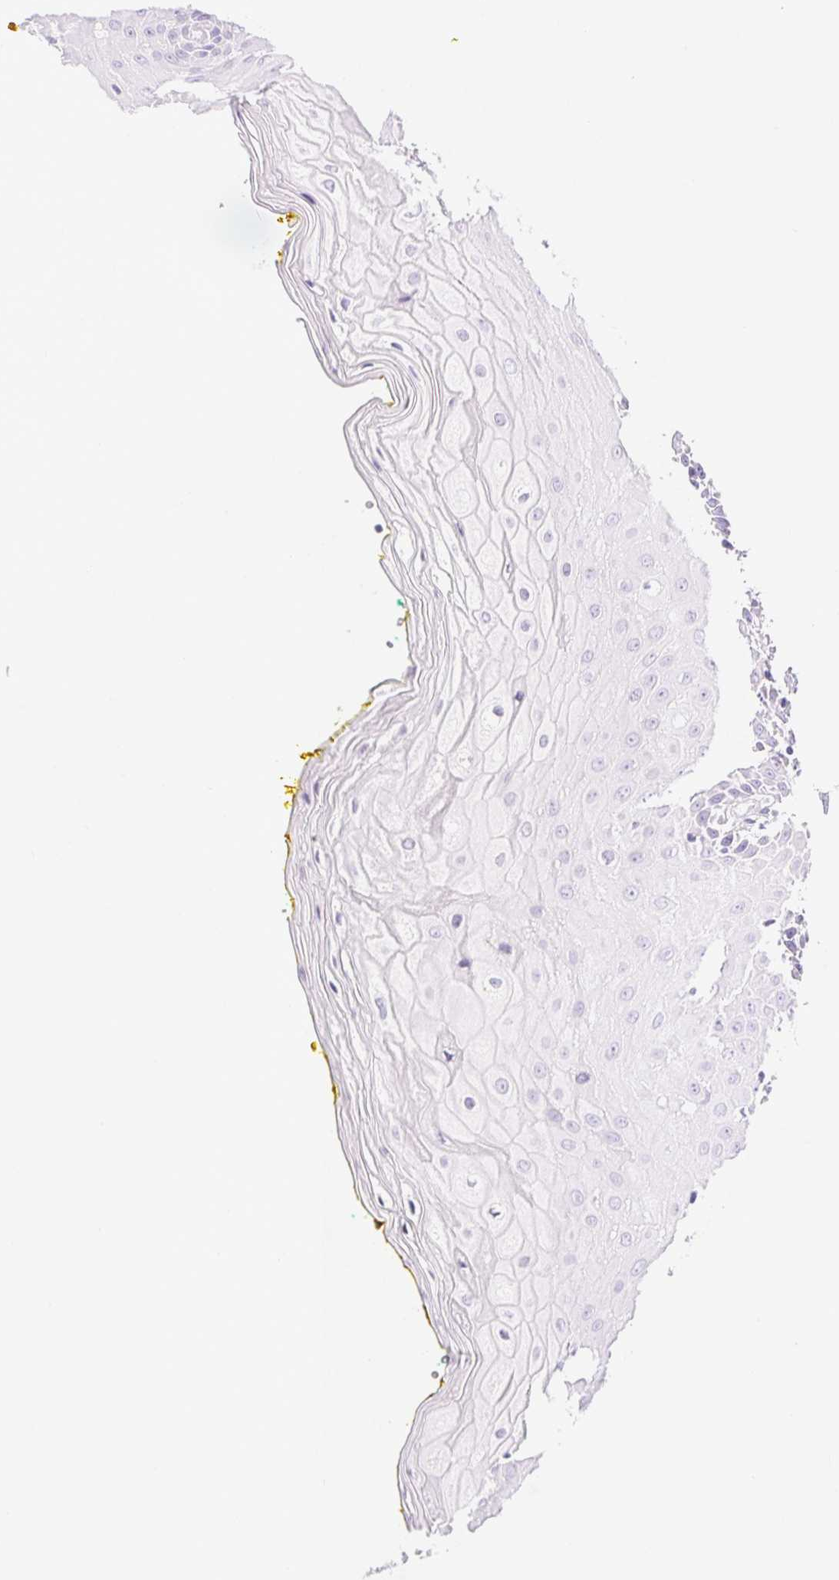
{"staining": {"intensity": "negative", "quantity": "none", "location": "none"}, "tissue": "oral mucosa", "cell_type": "Squamous epithelial cells", "image_type": "normal", "snomed": [{"axis": "morphology", "description": "Normal tissue, NOS"}, {"axis": "morphology", "description": "Squamous cell carcinoma, NOS"}, {"axis": "topography", "description": "Oral tissue"}, {"axis": "topography", "description": "Head-Neck"}], "caption": "Oral mucosa stained for a protein using immunohistochemistry displays no staining squamous epithelial cells.", "gene": "CPB1", "patient": {"sex": "female", "age": 70}}